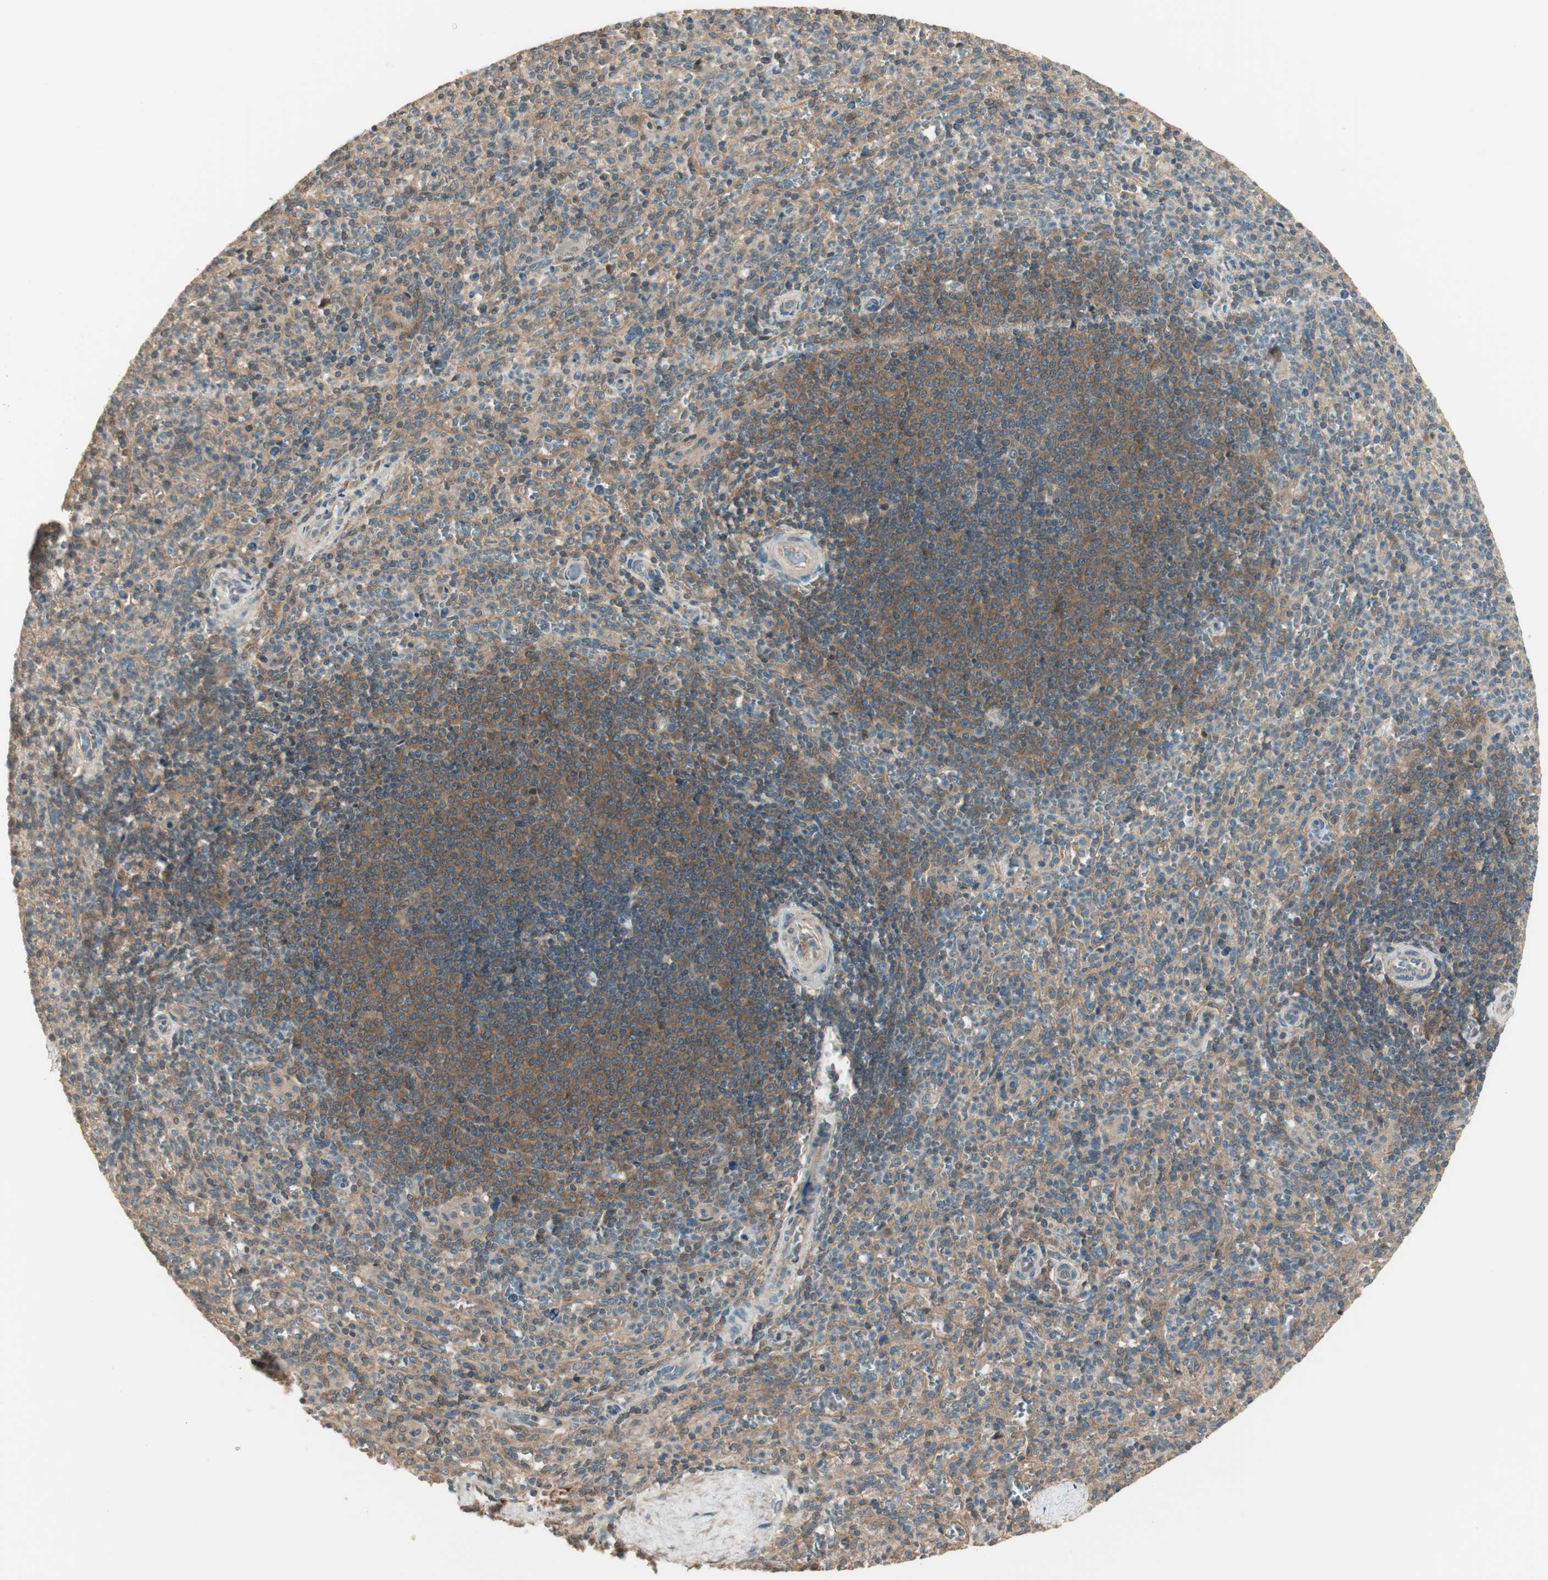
{"staining": {"intensity": "negative", "quantity": "none", "location": "none"}, "tissue": "spleen", "cell_type": "Cells in red pulp", "image_type": "normal", "snomed": [{"axis": "morphology", "description": "Normal tissue, NOS"}, {"axis": "topography", "description": "Spleen"}], "caption": "The immunohistochemistry micrograph has no significant expression in cells in red pulp of spleen.", "gene": "PFDN5", "patient": {"sex": "male", "age": 36}}